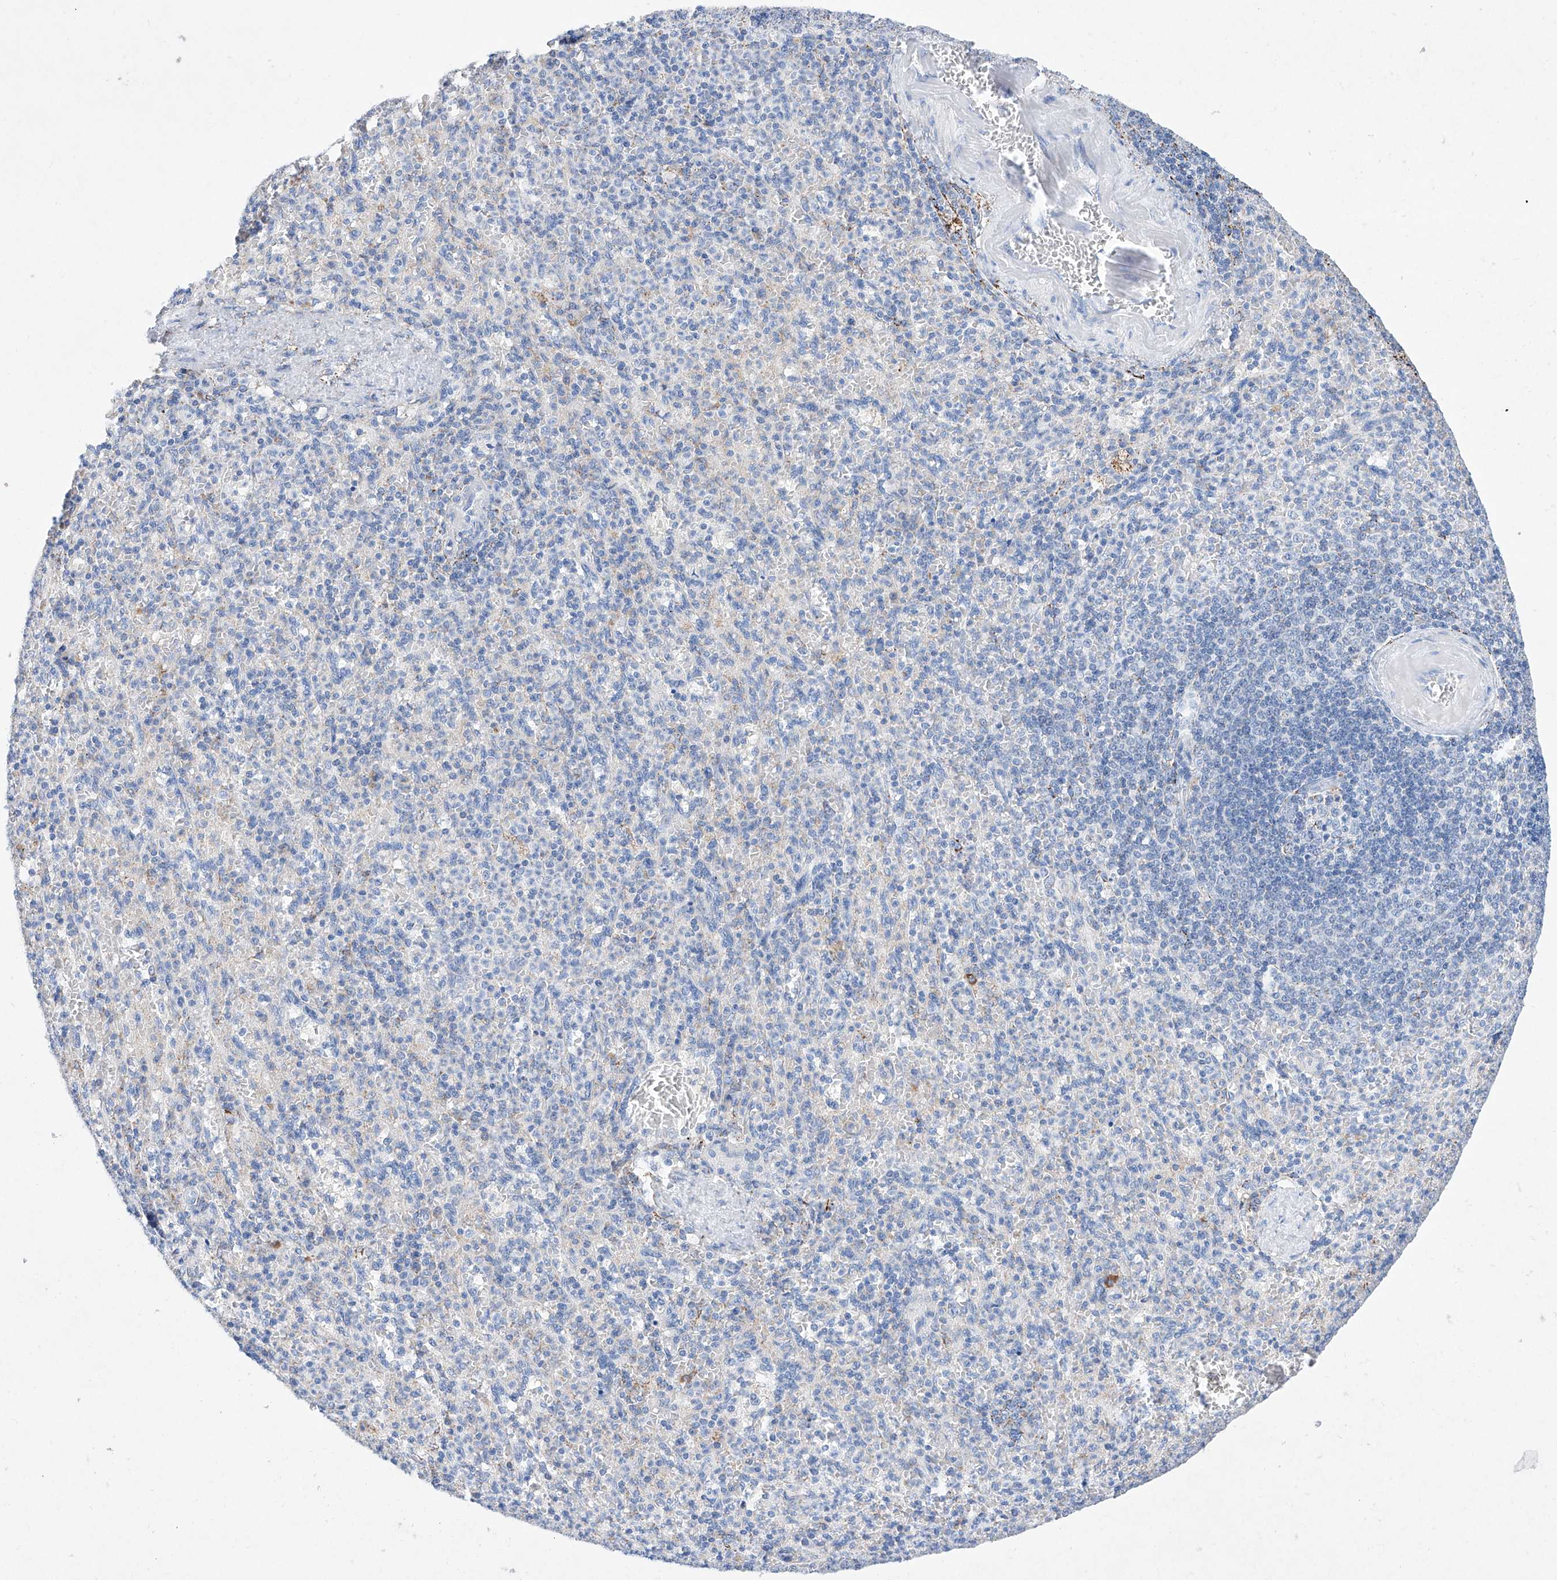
{"staining": {"intensity": "negative", "quantity": "none", "location": "none"}, "tissue": "spleen", "cell_type": "Cells in red pulp", "image_type": "normal", "snomed": [{"axis": "morphology", "description": "Normal tissue, NOS"}, {"axis": "topography", "description": "Spleen"}], "caption": "There is no significant positivity in cells in red pulp of spleen. (DAB (3,3'-diaminobenzidine) immunohistochemistry (IHC) visualized using brightfield microscopy, high magnification).", "gene": "NRROS", "patient": {"sex": "female", "age": 74}}